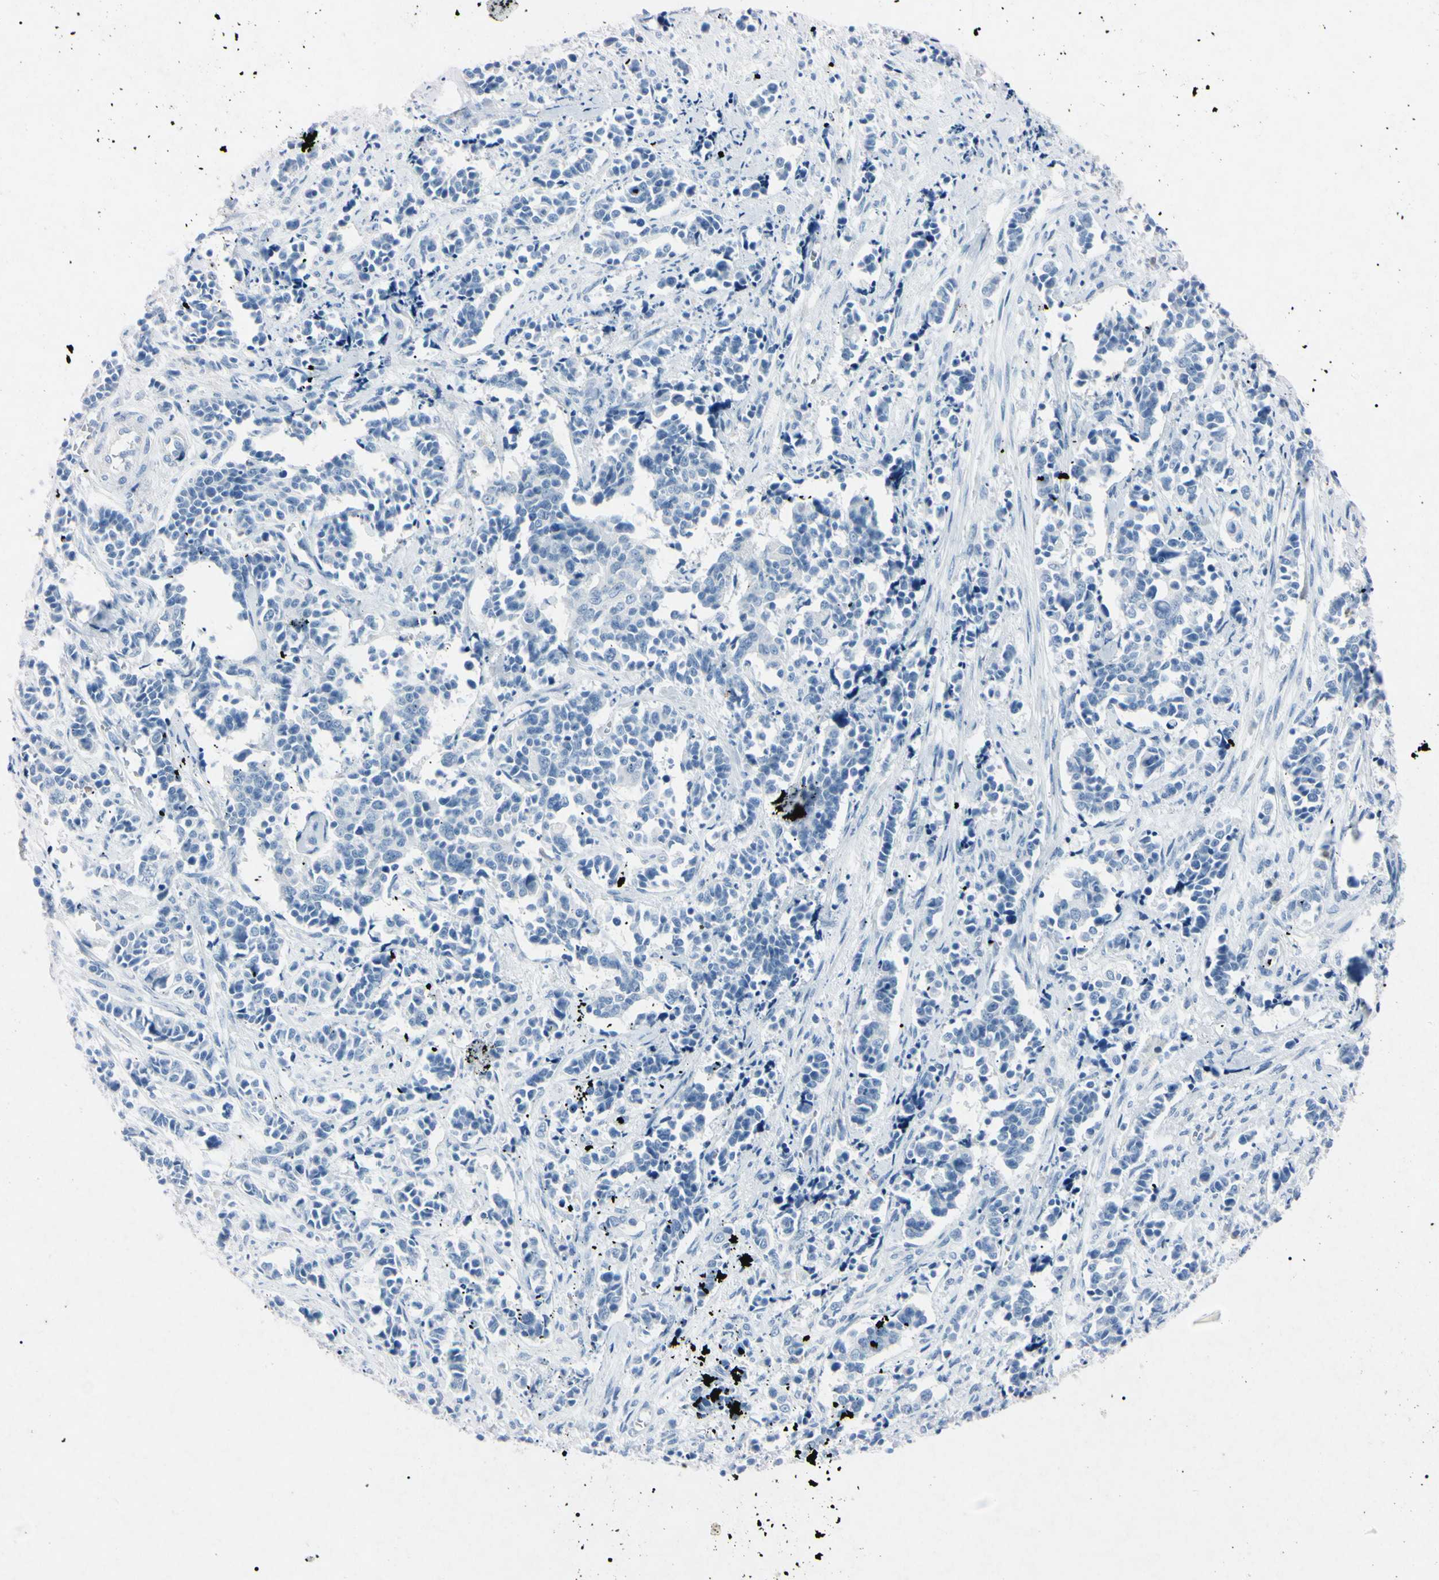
{"staining": {"intensity": "negative", "quantity": "none", "location": "none"}, "tissue": "cervical cancer", "cell_type": "Tumor cells", "image_type": "cancer", "snomed": [{"axis": "morphology", "description": "Normal tissue, NOS"}, {"axis": "morphology", "description": "Squamous cell carcinoma, NOS"}, {"axis": "topography", "description": "Cervix"}], "caption": "High magnification brightfield microscopy of squamous cell carcinoma (cervical) stained with DAB (3,3'-diaminobenzidine) (brown) and counterstained with hematoxylin (blue): tumor cells show no significant staining.", "gene": "ELN", "patient": {"sex": "female", "age": 35}}